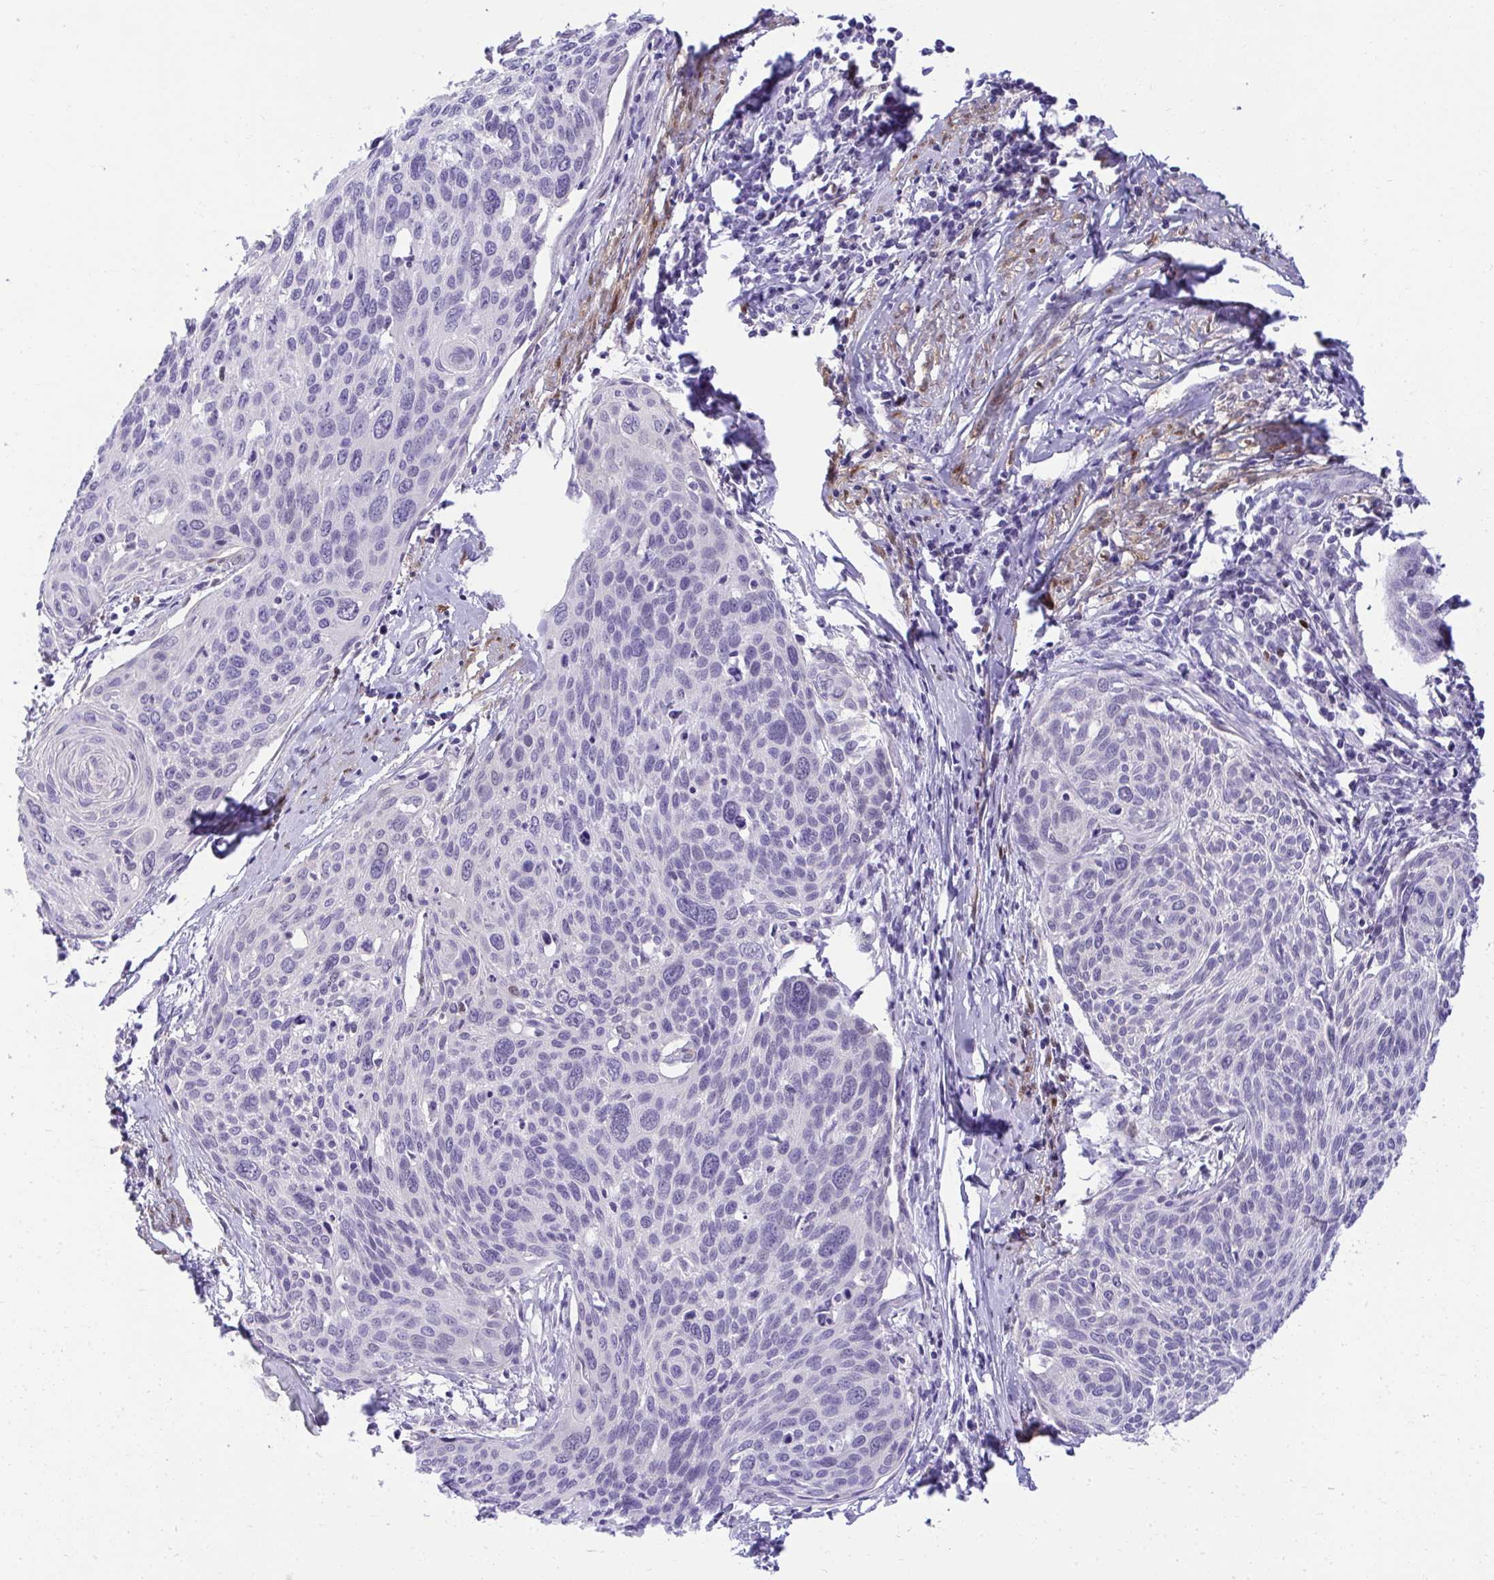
{"staining": {"intensity": "negative", "quantity": "none", "location": "none"}, "tissue": "cervical cancer", "cell_type": "Tumor cells", "image_type": "cancer", "snomed": [{"axis": "morphology", "description": "Squamous cell carcinoma, NOS"}, {"axis": "topography", "description": "Cervix"}], "caption": "IHC histopathology image of neoplastic tissue: cervical cancer (squamous cell carcinoma) stained with DAB (3,3'-diaminobenzidine) reveals no significant protein staining in tumor cells.", "gene": "PGM2L1", "patient": {"sex": "female", "age": 49}}